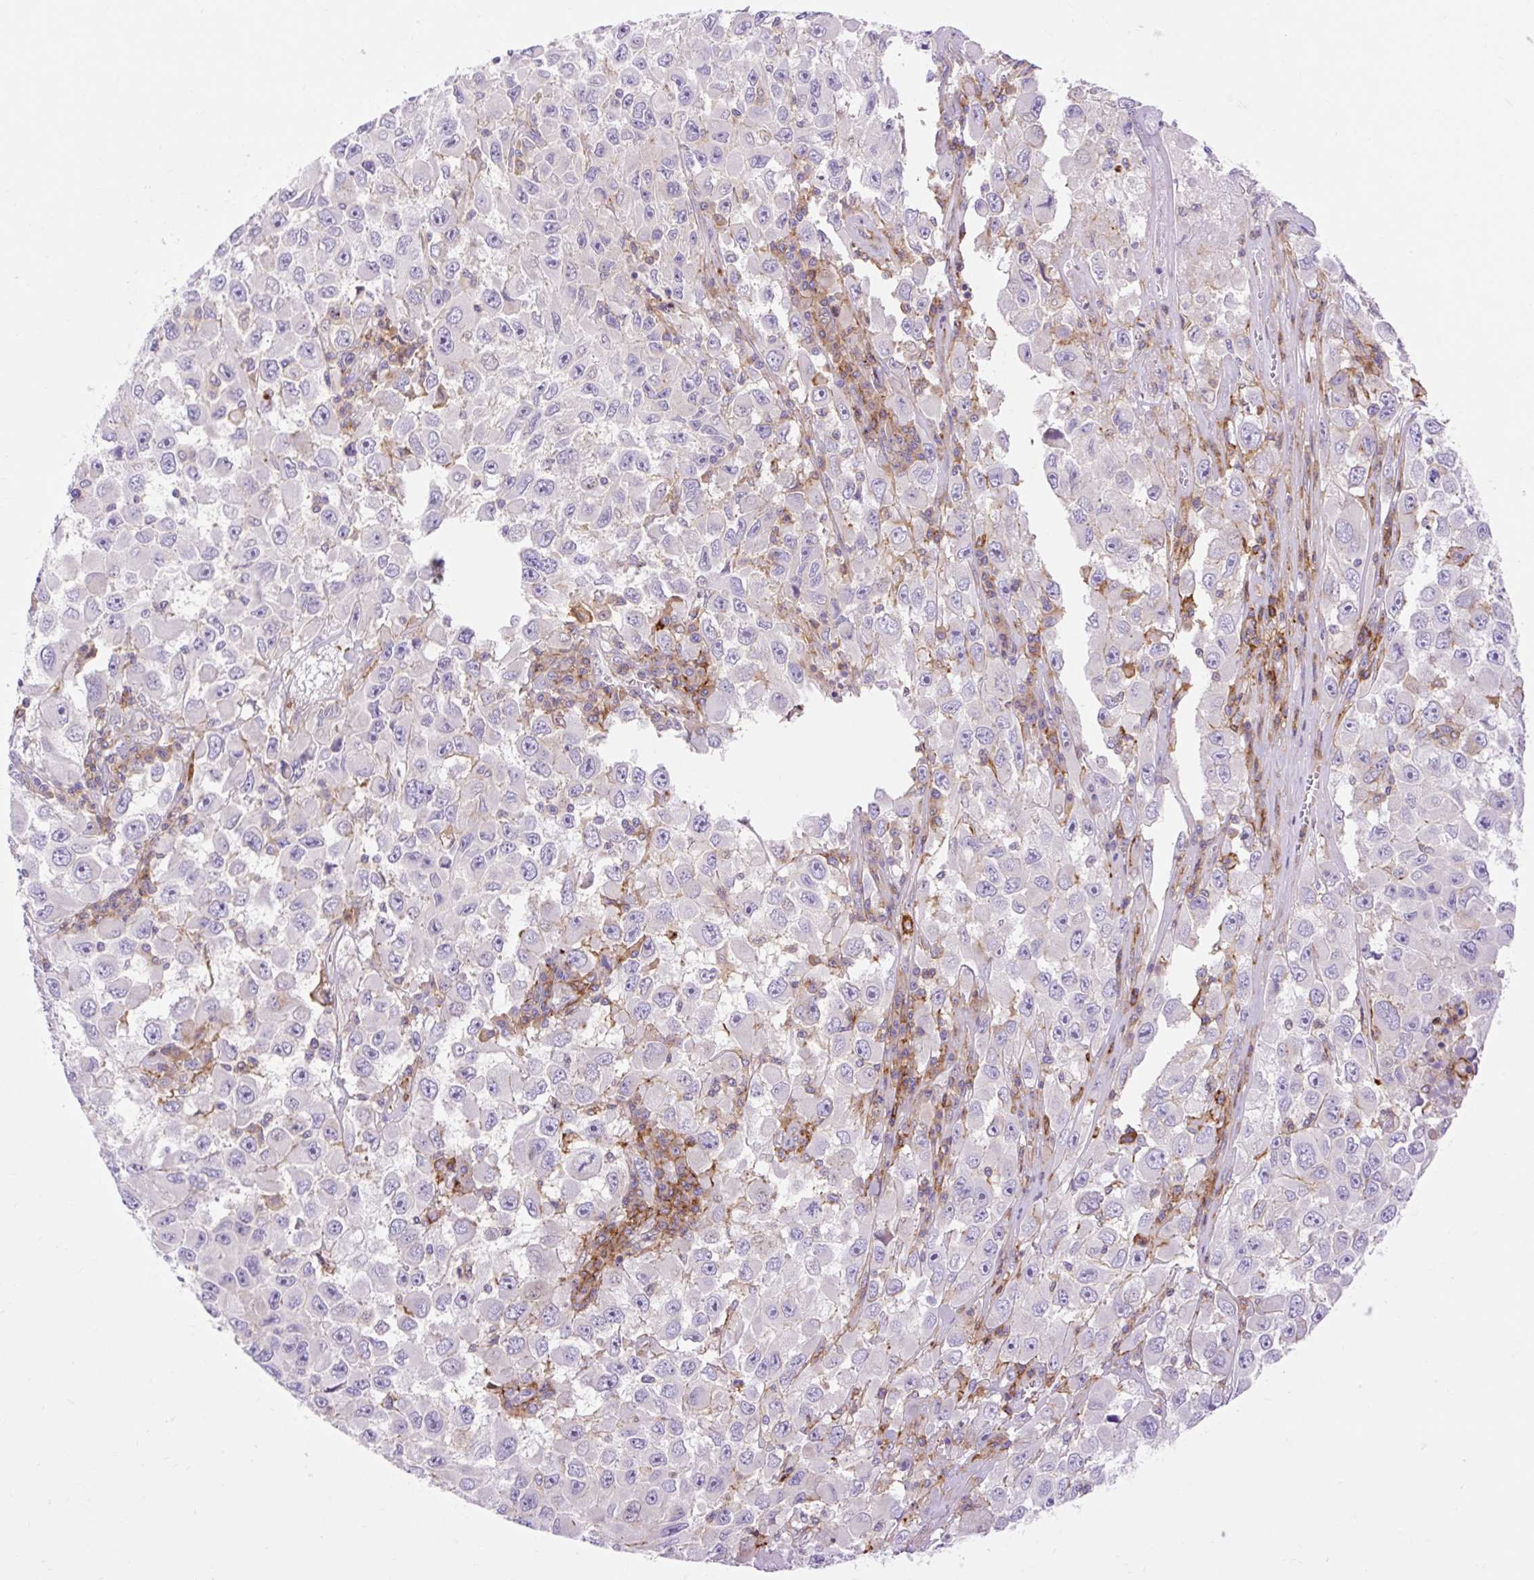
{"staining": {"intensity": "negative", "quantity": "none", "location": "none"}, "tissue": "melanoma", "cell_type": "Tumor cells", "image_type": "cancer", "snomed": [{"axis": "morphology", "description": "Malignant melanoma, Metastatic site"}, {"axis": "topography", "description": "Lymph node"}], "caption": "DAB (3,3'-diaminobenzidine) immunohistochemical staining of melanoma displays no significant positivity in tumor cells.", "gene": "CORO7-PAM16", "patient": {"sex": "female", "age": 67}}